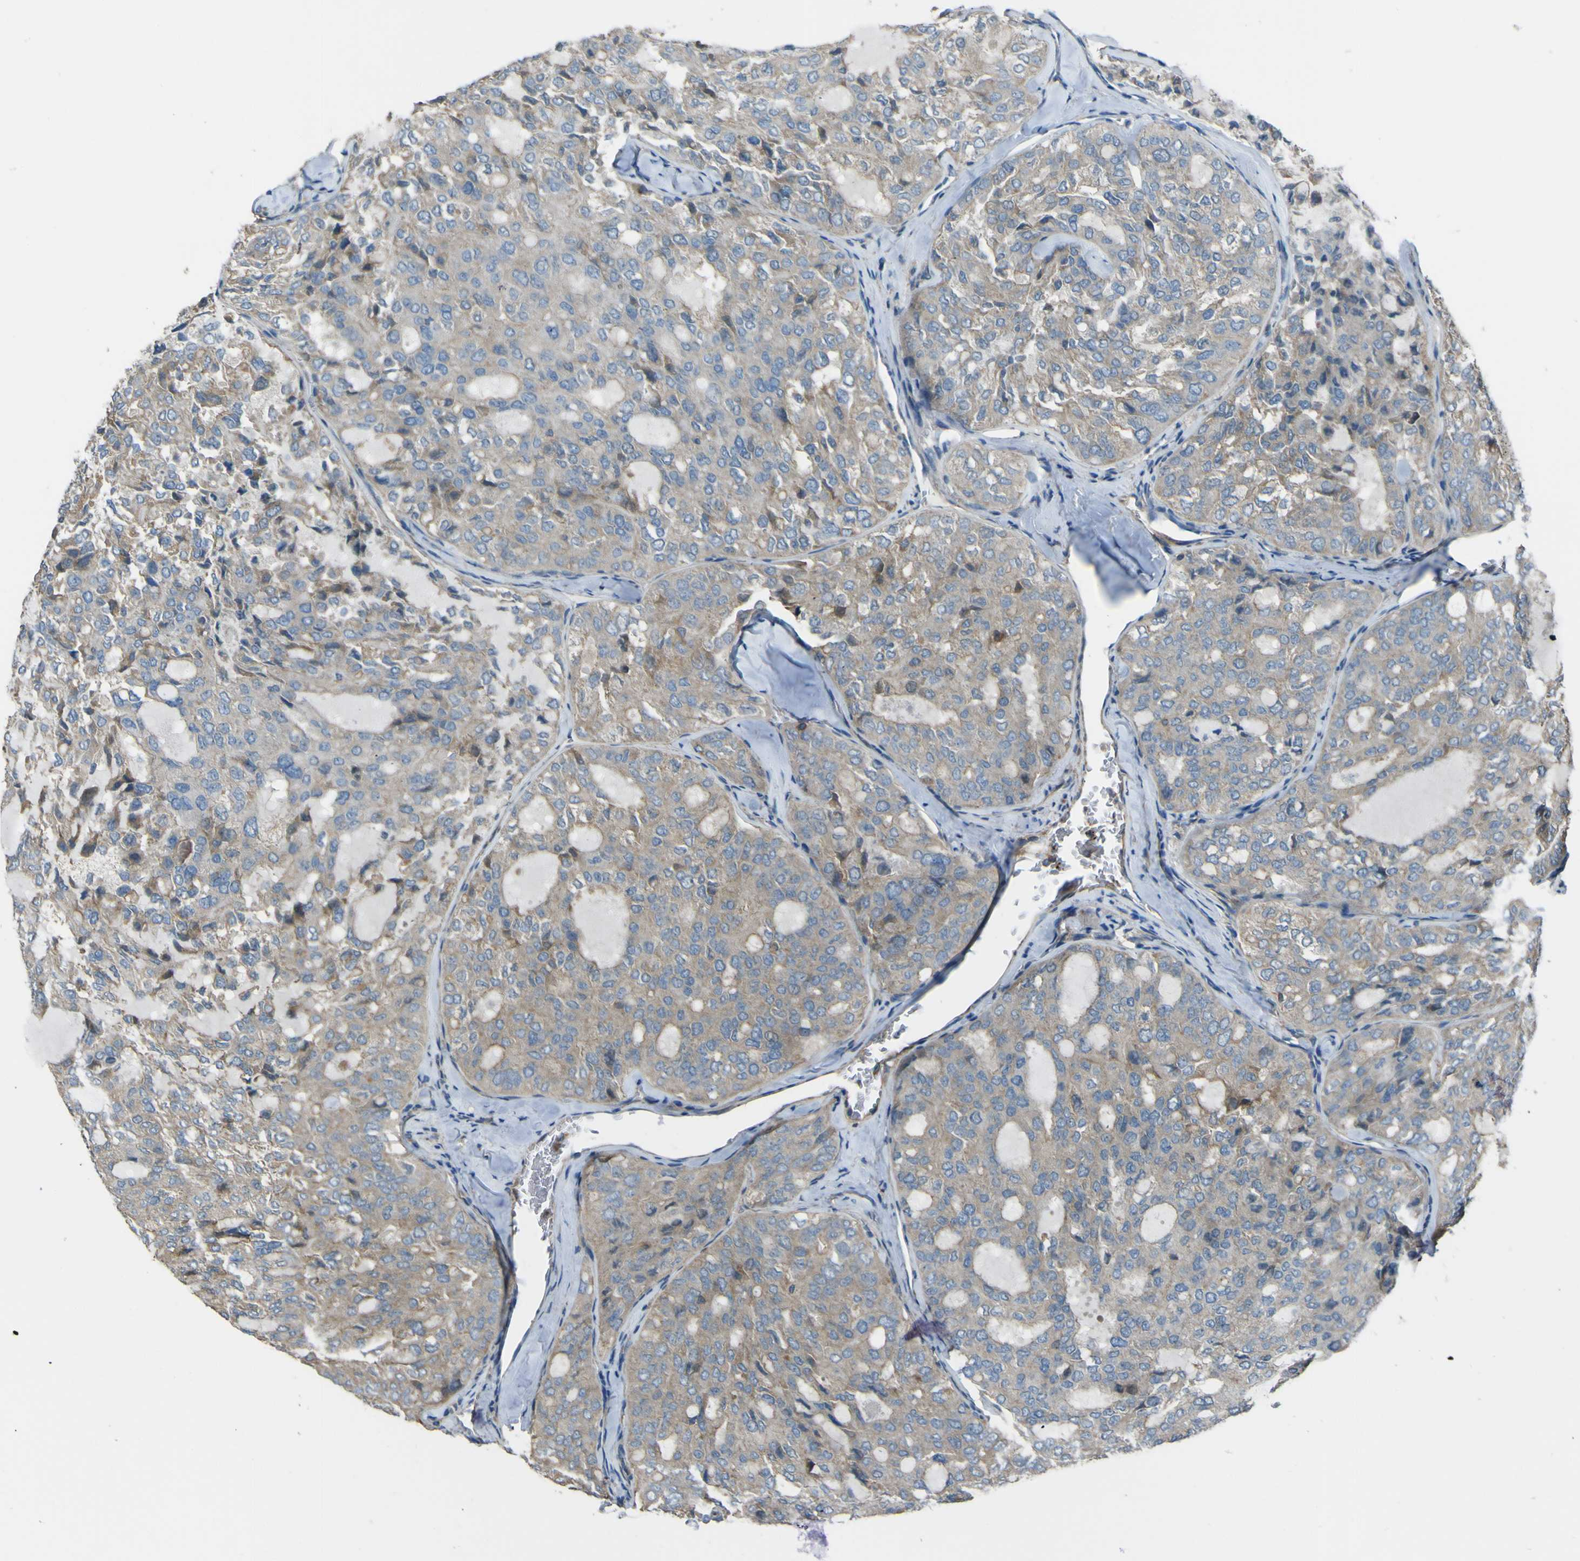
{"staining": {"intensity": "negative", "quantity": "none", "location": "none"}, "tissue": "thyroid cancer", "cell_type": "Tumor cells", "image_type": "cancer", "snomed": [{"axis": "morphology", "description": "Follicular adenoma carcinoma, NOS"}, {"axis": "topography", "description": "Thyroid gland"}], "caption": "The immunohistochemistry histopathology image has no significant staining in tumor cells of follicular adenoma carcinoma (thyroid) tissue.", "gene": "NAALADL2", "patient": {"sex": "male", "age": 75}}